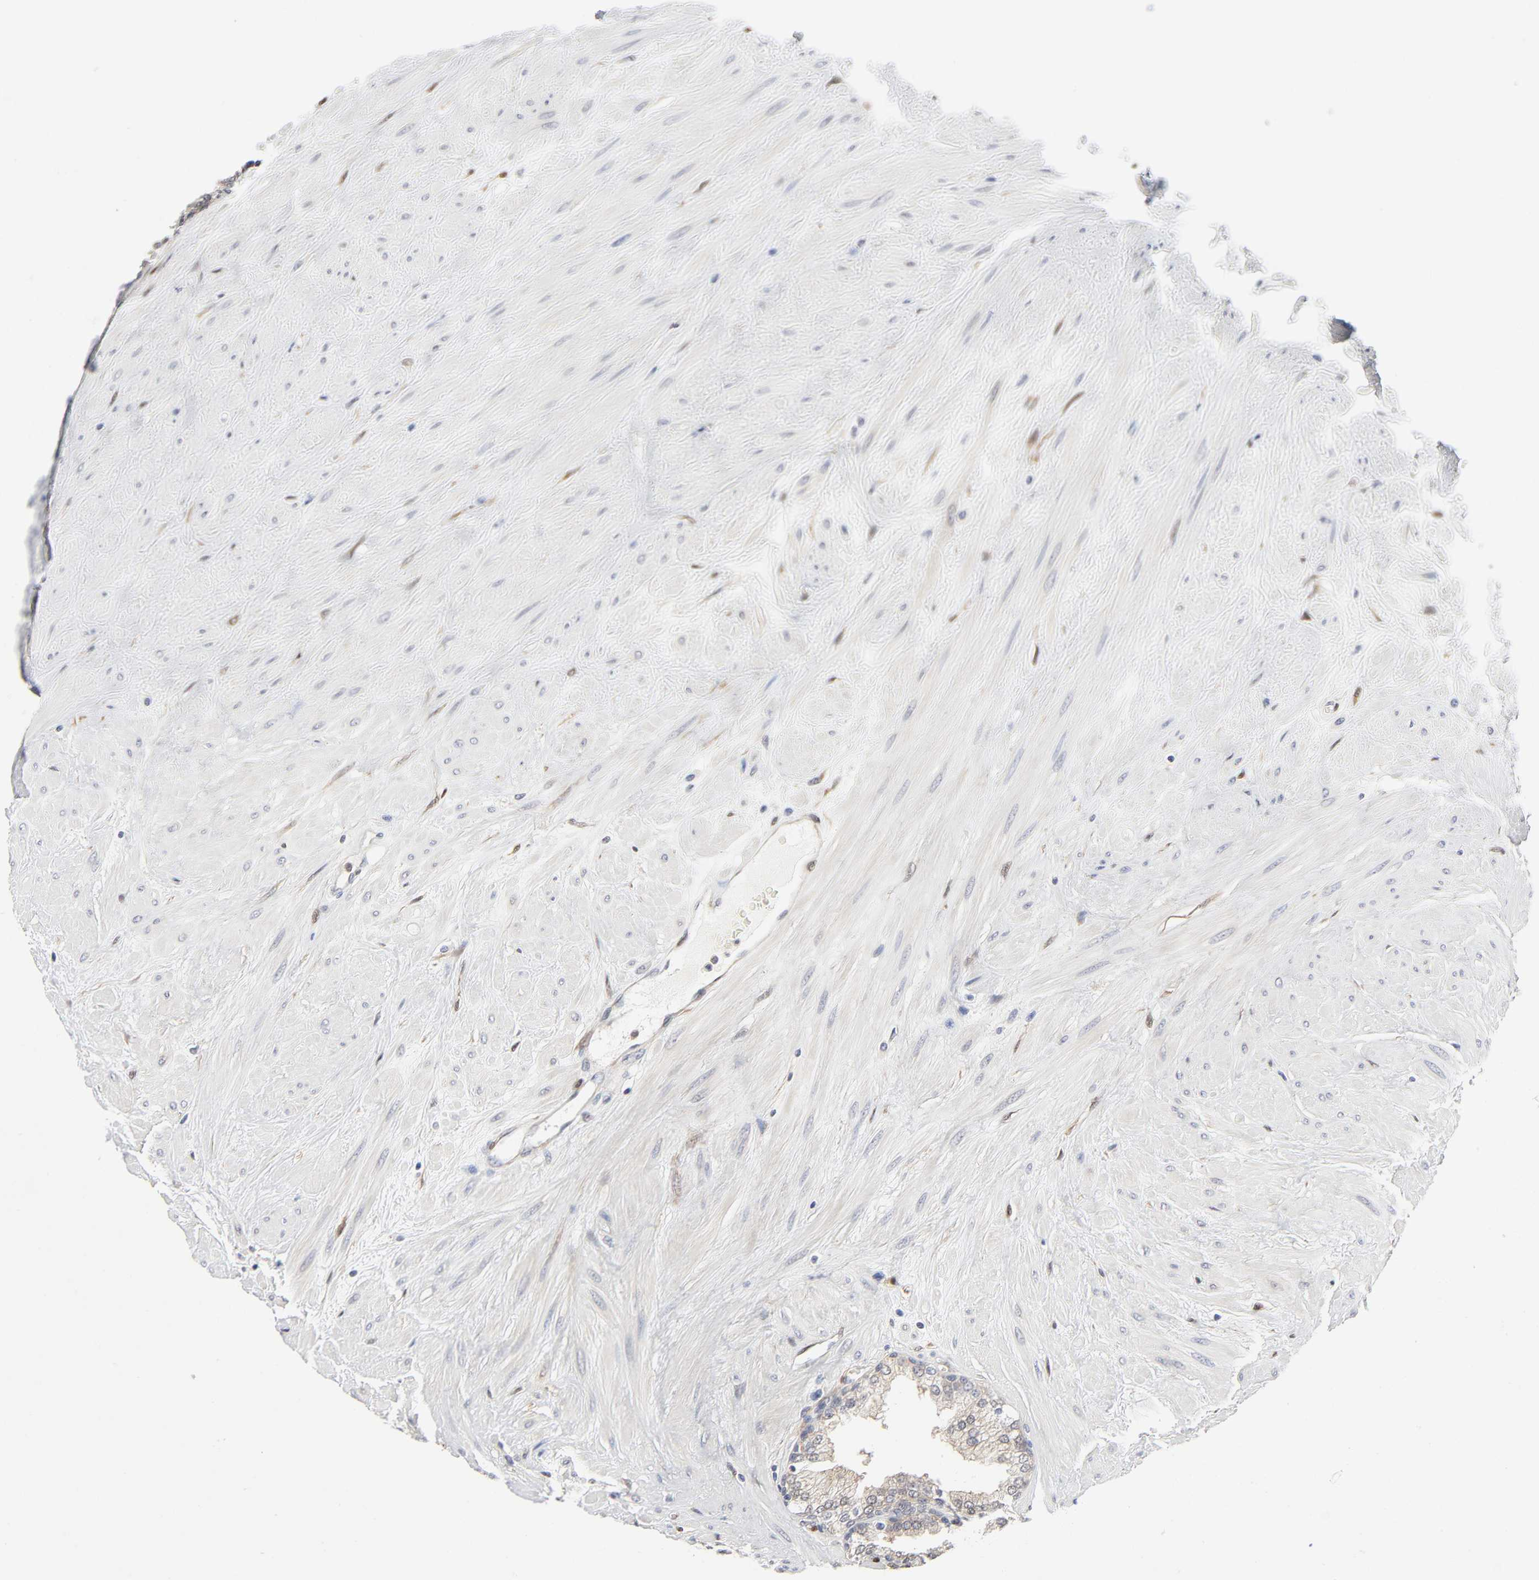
{"staining": {"intensity": "negative", "quantity": "none", "location": "none"}, "tissue": "prostate", "cell_type": "Glandular cells", "image_type": "normal", "snomed": [{"axis": "morphology", "description": "Normal tissue, NOS"}, {"axis": "topography", "description": "Prostate"}], "caption": "The image exhibits no staining of glandular cells in benign prostate. (Immunohistochemistry, brightfield microscopy, high magnification).", "gene": "PTEN", "patient": {"sex": "male", "age": 51}}